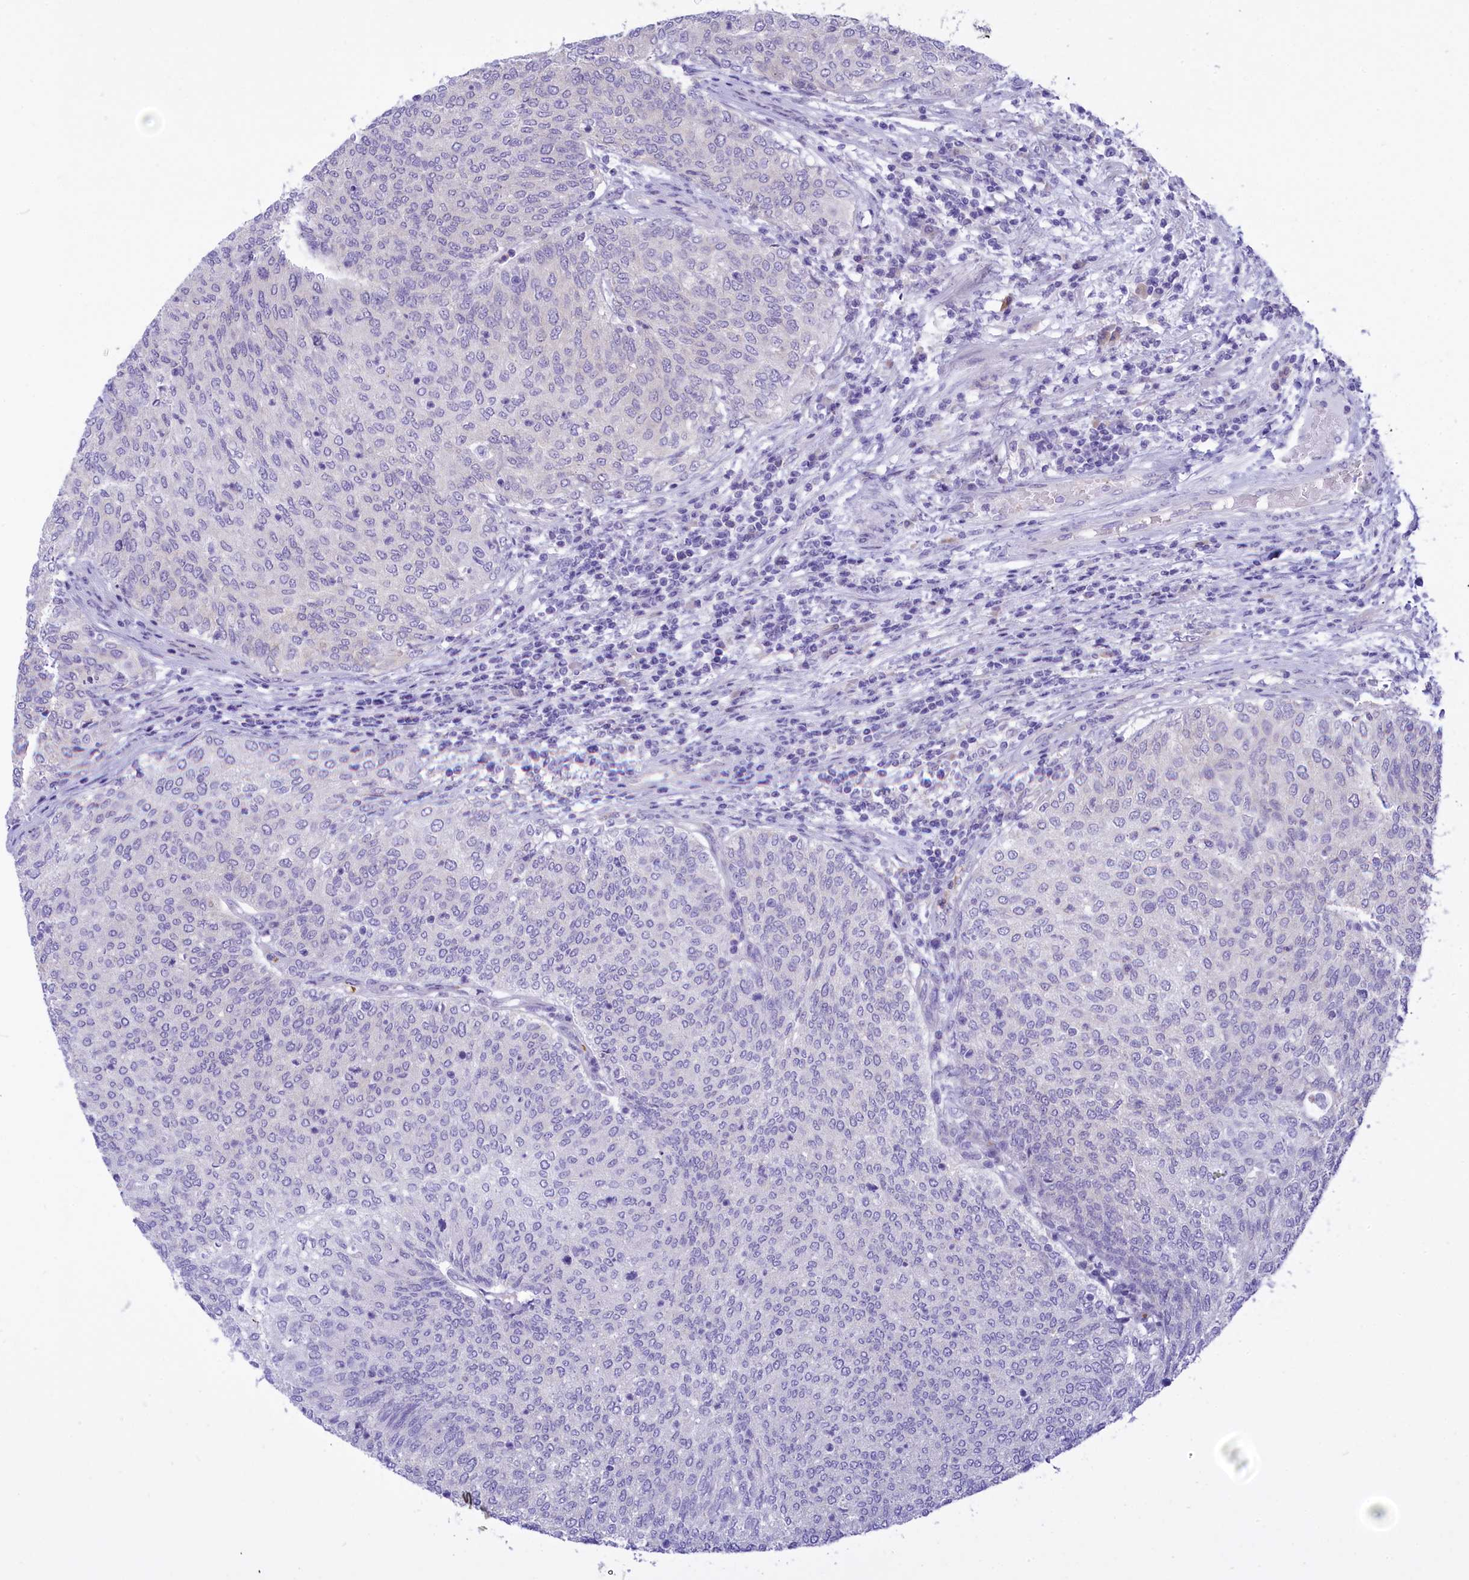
{"staining": {"intensity": "negative", "quantity": "none", "location": "none"}, "tissue": "urothelial cancer", "cell_type": "Tumor cells", "image_type": "cancer", "snomed": [{"axis": "morphology", "description": "Urothelial carcinoma, Low grade"}, {"axis": "topography", "description": "Urinary bladder"}], "caption": "DAB immunohistochemical staining of low-grade urothelial carcinoma exhibits no significant staining in tumor cells.", "gene": "DCAF16", "patient": {"sex": "female", "age": 79}}